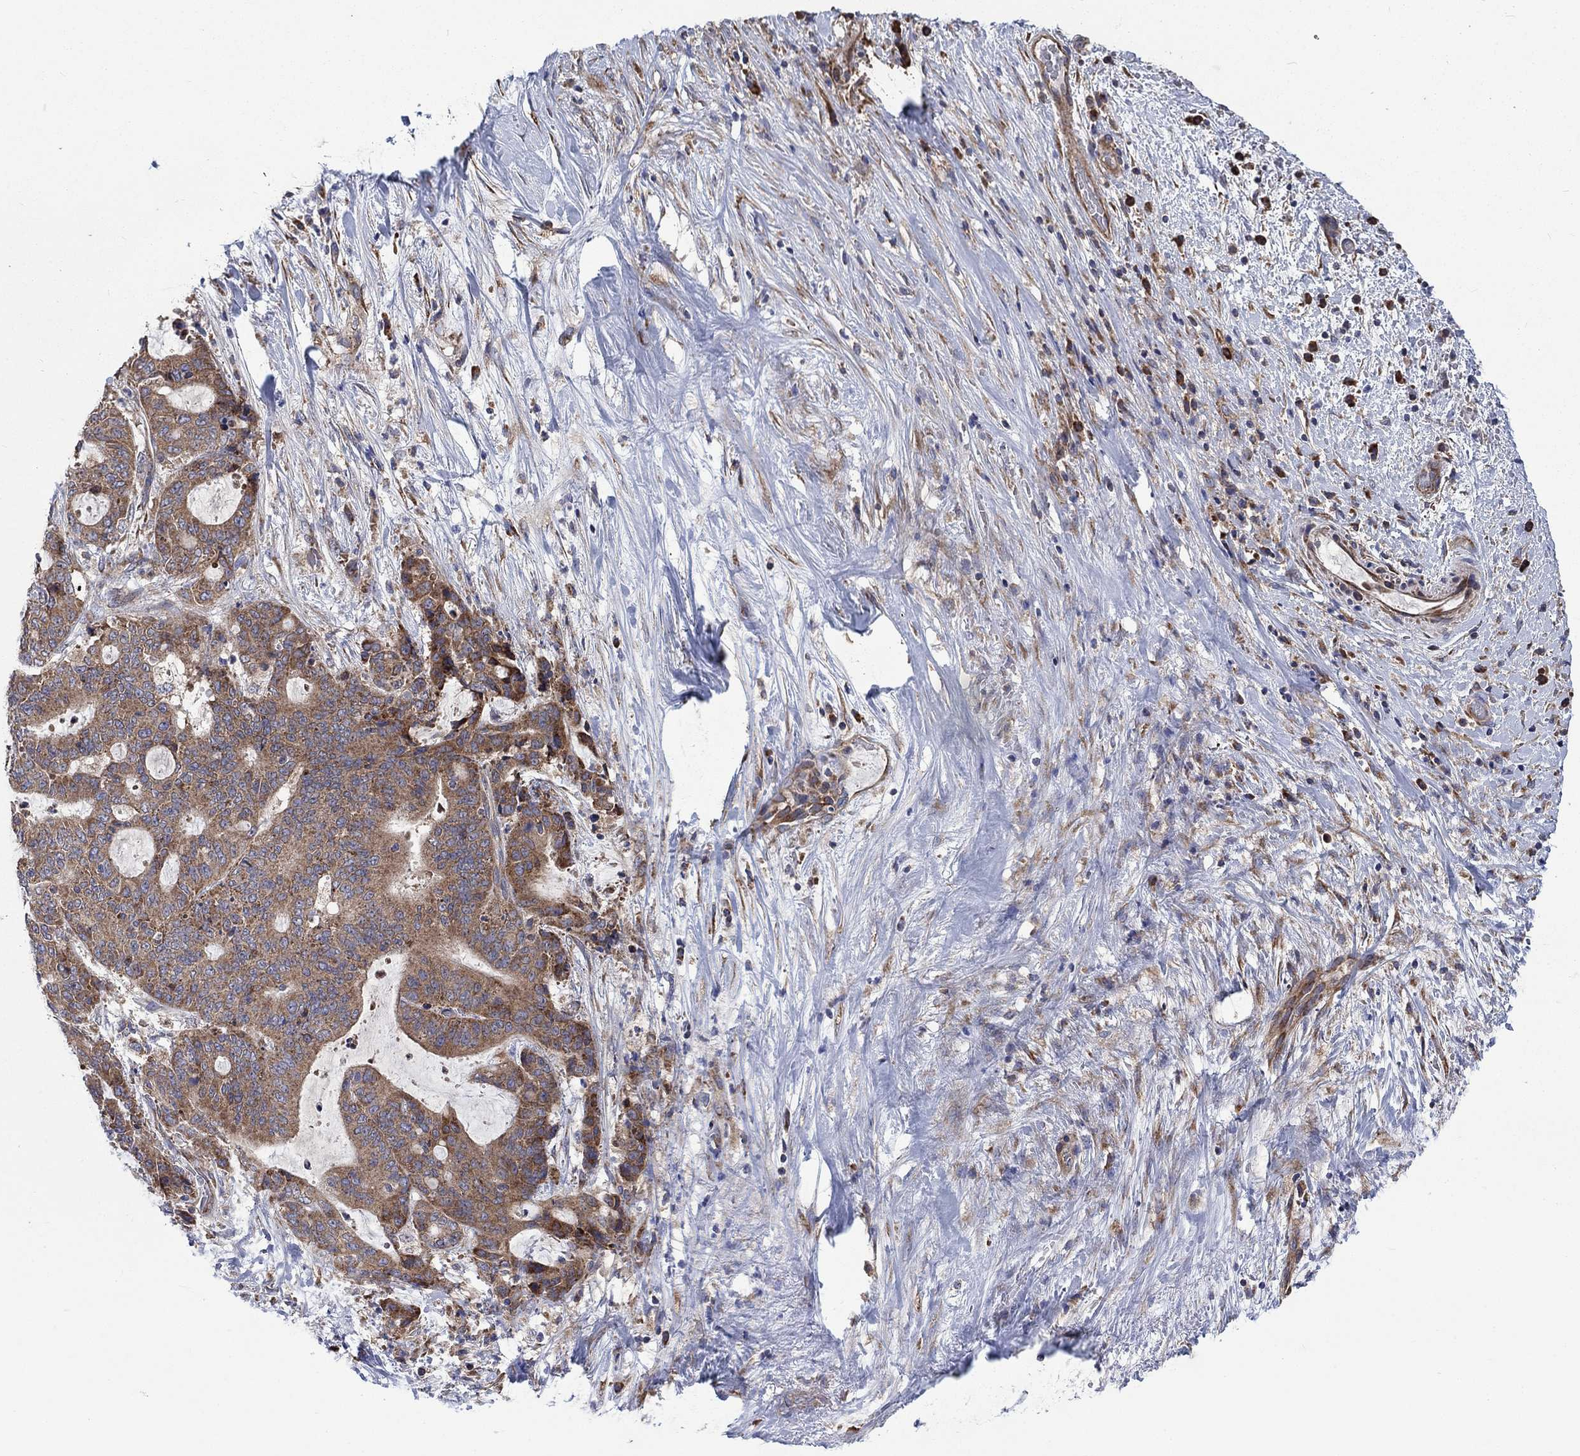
{"staining": {"intensity": "moderate", "quantity": ">75%", "location": "cytoplasmic/membranous"}, "tissue": "liver cancer", "cell_type": "Tumor cells", "image_type": "cancer", "snomed": [{"axis": "morphology", "description": "Cholangiocarcinoma"}, {"axis": "topography", "description": "Liver"}], "caption": "Protein expression analysis of liver cancer (cholangiocarcinoma) displays moderate cytoplasmic/membranous staining in approximately >75% of tumor cells.", "gene": "RPLP0", "patient": {"sex": "female", "age": 73}}